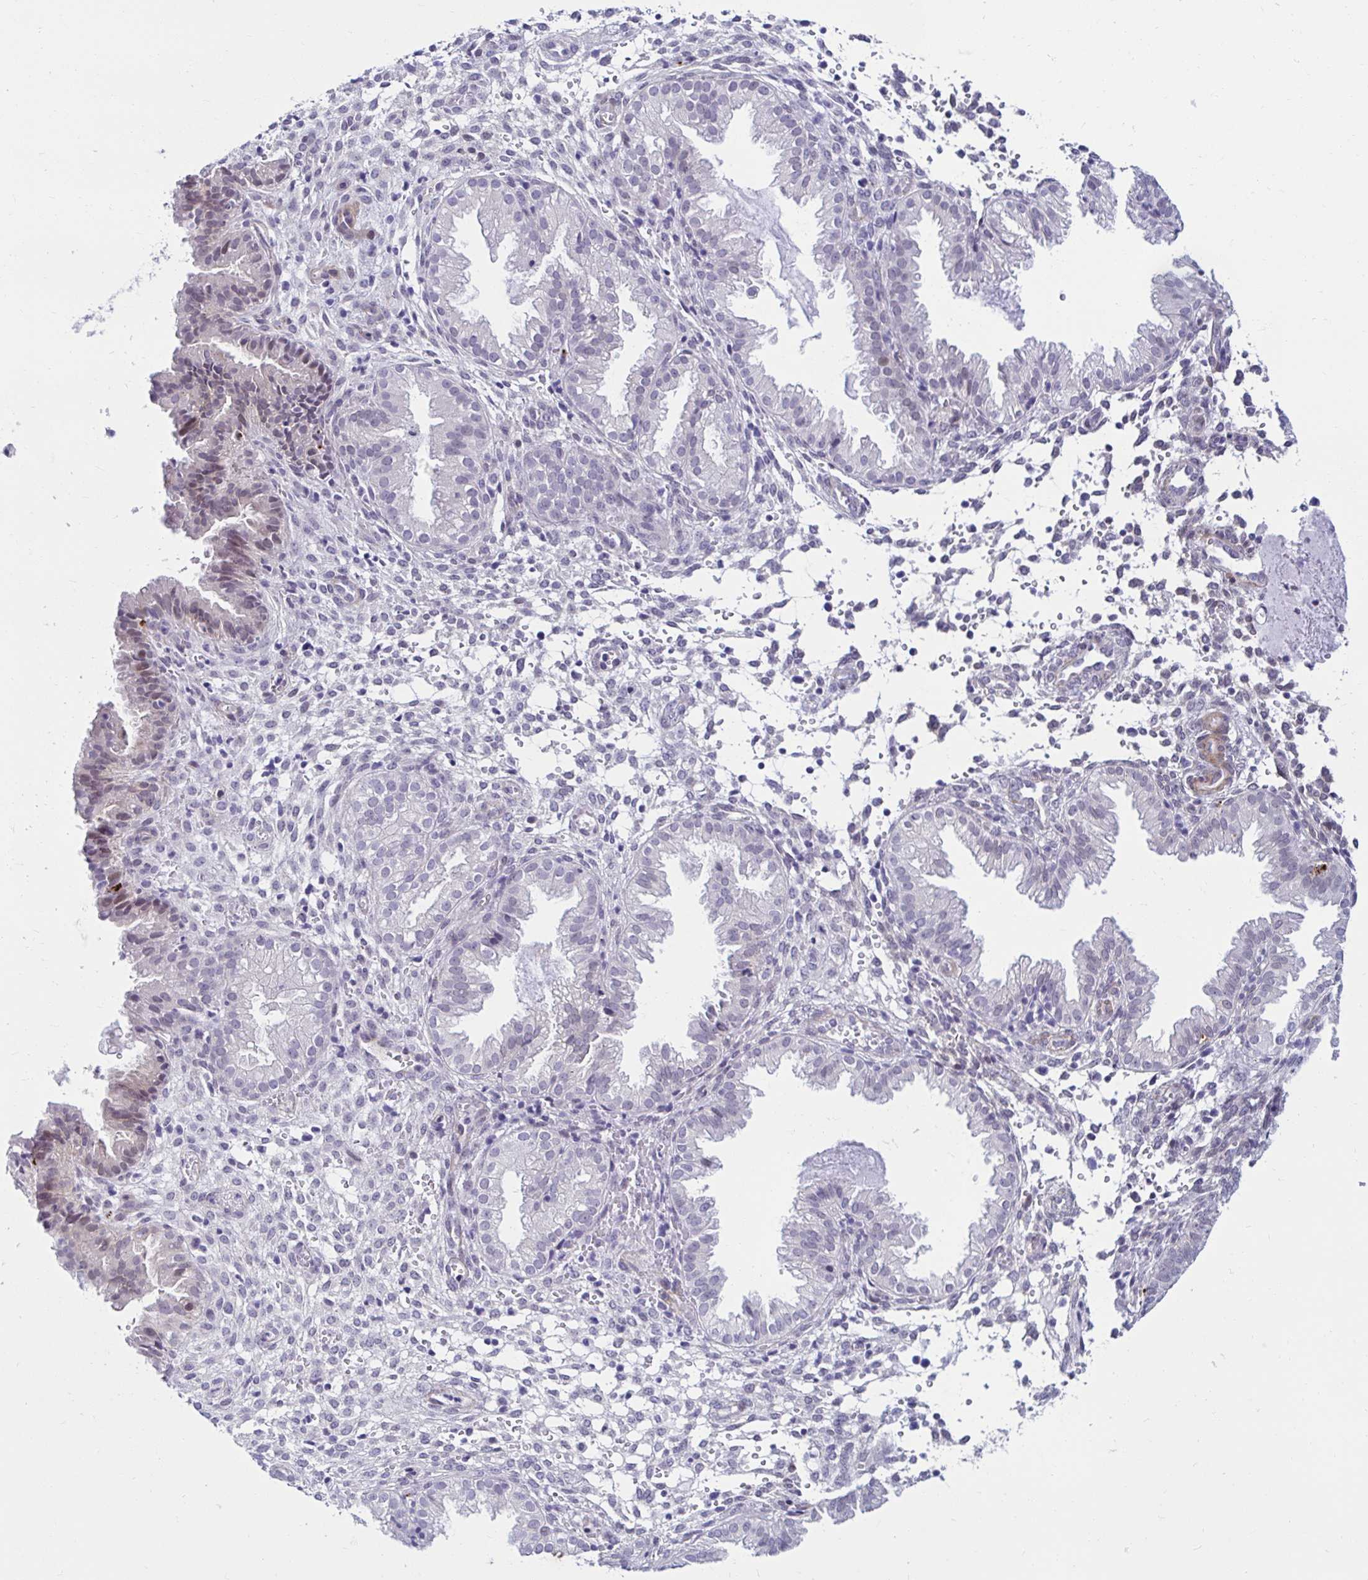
{"staining": {"intensity": "negative", "quantity": "none", "location": "none"}, "tissue": "endometrium", "cell_type": "Cells in endometrial stroma", "image_type": "normal", "snomed": [{"axis": "morphology", "description": "Normal tissue, NOS"}, {"axis": "topography", "description": "Endometrium"}], "caption": "This is a photomicrograph of IHC staining of normal endometrium, which shows no staining in cells in endometrial stroma. (DAB (3,3'-diaminobenzidine) IHC with hematoxylin counter stain).", "gene": "ANKRD62", "patient": {"sex": "female", "age": 33}}